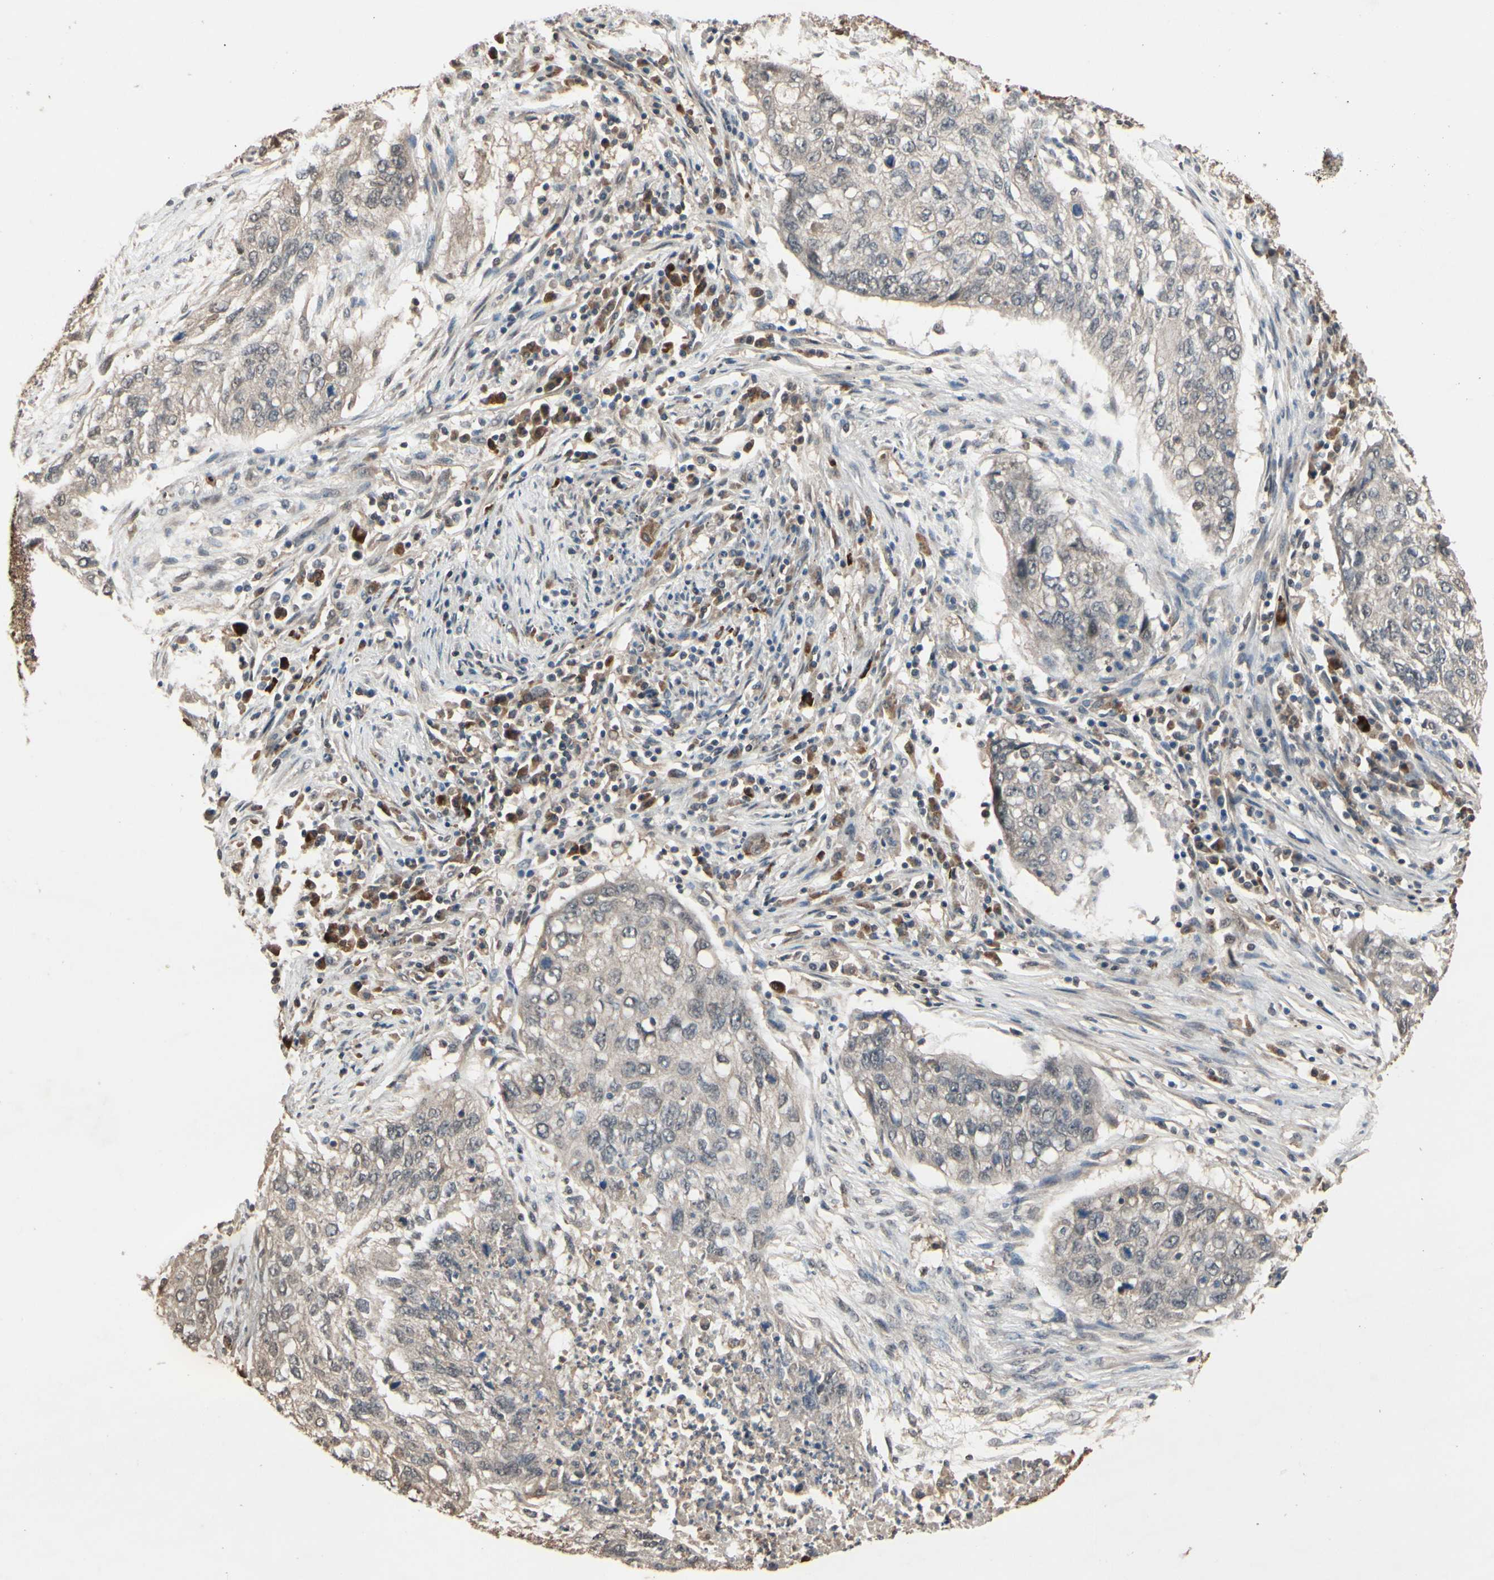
{"staining": {"intensity": "weak", "quantity": "25%-75%", "location": "cytoplasmic/membranous"}, "tissue": "lung cancer", "cell_type": "Tumor cells", "image_type": "cancer", "snomed": [{"axis": "morphology", "description": "Squamous cell carcinoma, NOS"}, {"axis": "topography", "description": "Lung"}], "caption": "Immunohistochemical staining of human lung cancer (squamous cell carcinoma) demonstrates low levels of weak cytoplasmic/membranous protein positivity in approximately 25%-75% of tumor cells.", "gene": "PNPLA7", "patient": {"sex": "female", "age": 63}}